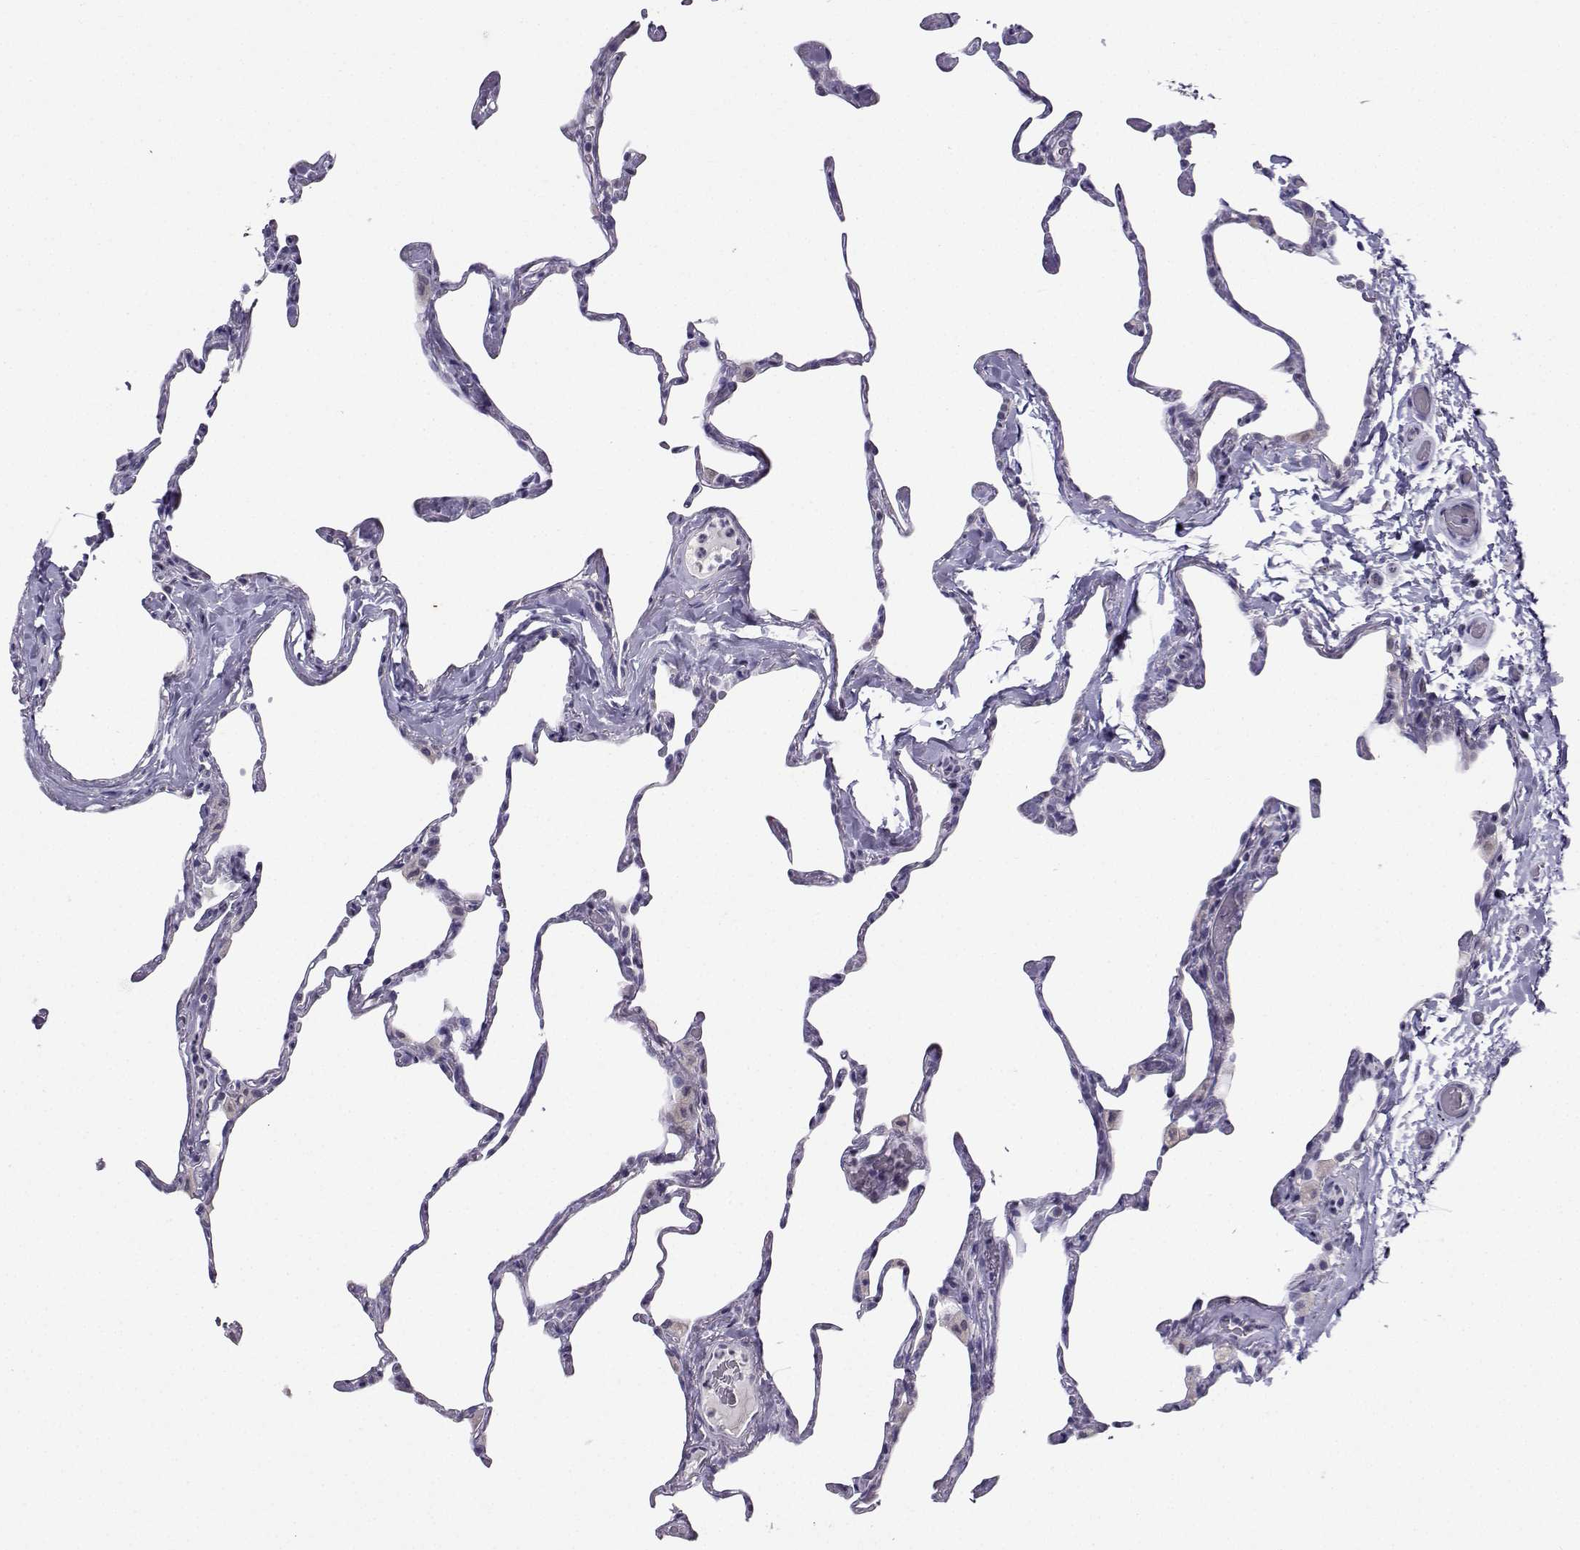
{"staining": {"intensity": "negative", "quantity": "none", "location": "none"}, "tissue": "lung", "cell_type": "Alveolar cells", "image_type": "normal", "snomed": [{"axis": "morphology", "description": "Normal tissue, NOS"}, {"axis": "topography", "description": "Lung"}], "caption": "This is an immunohistochemistry (IHC) micrograph of benign lung. There is no staining in alveolar cells.", "gene": "TBR1", "patient": {"sex": "male", "age": 65}}